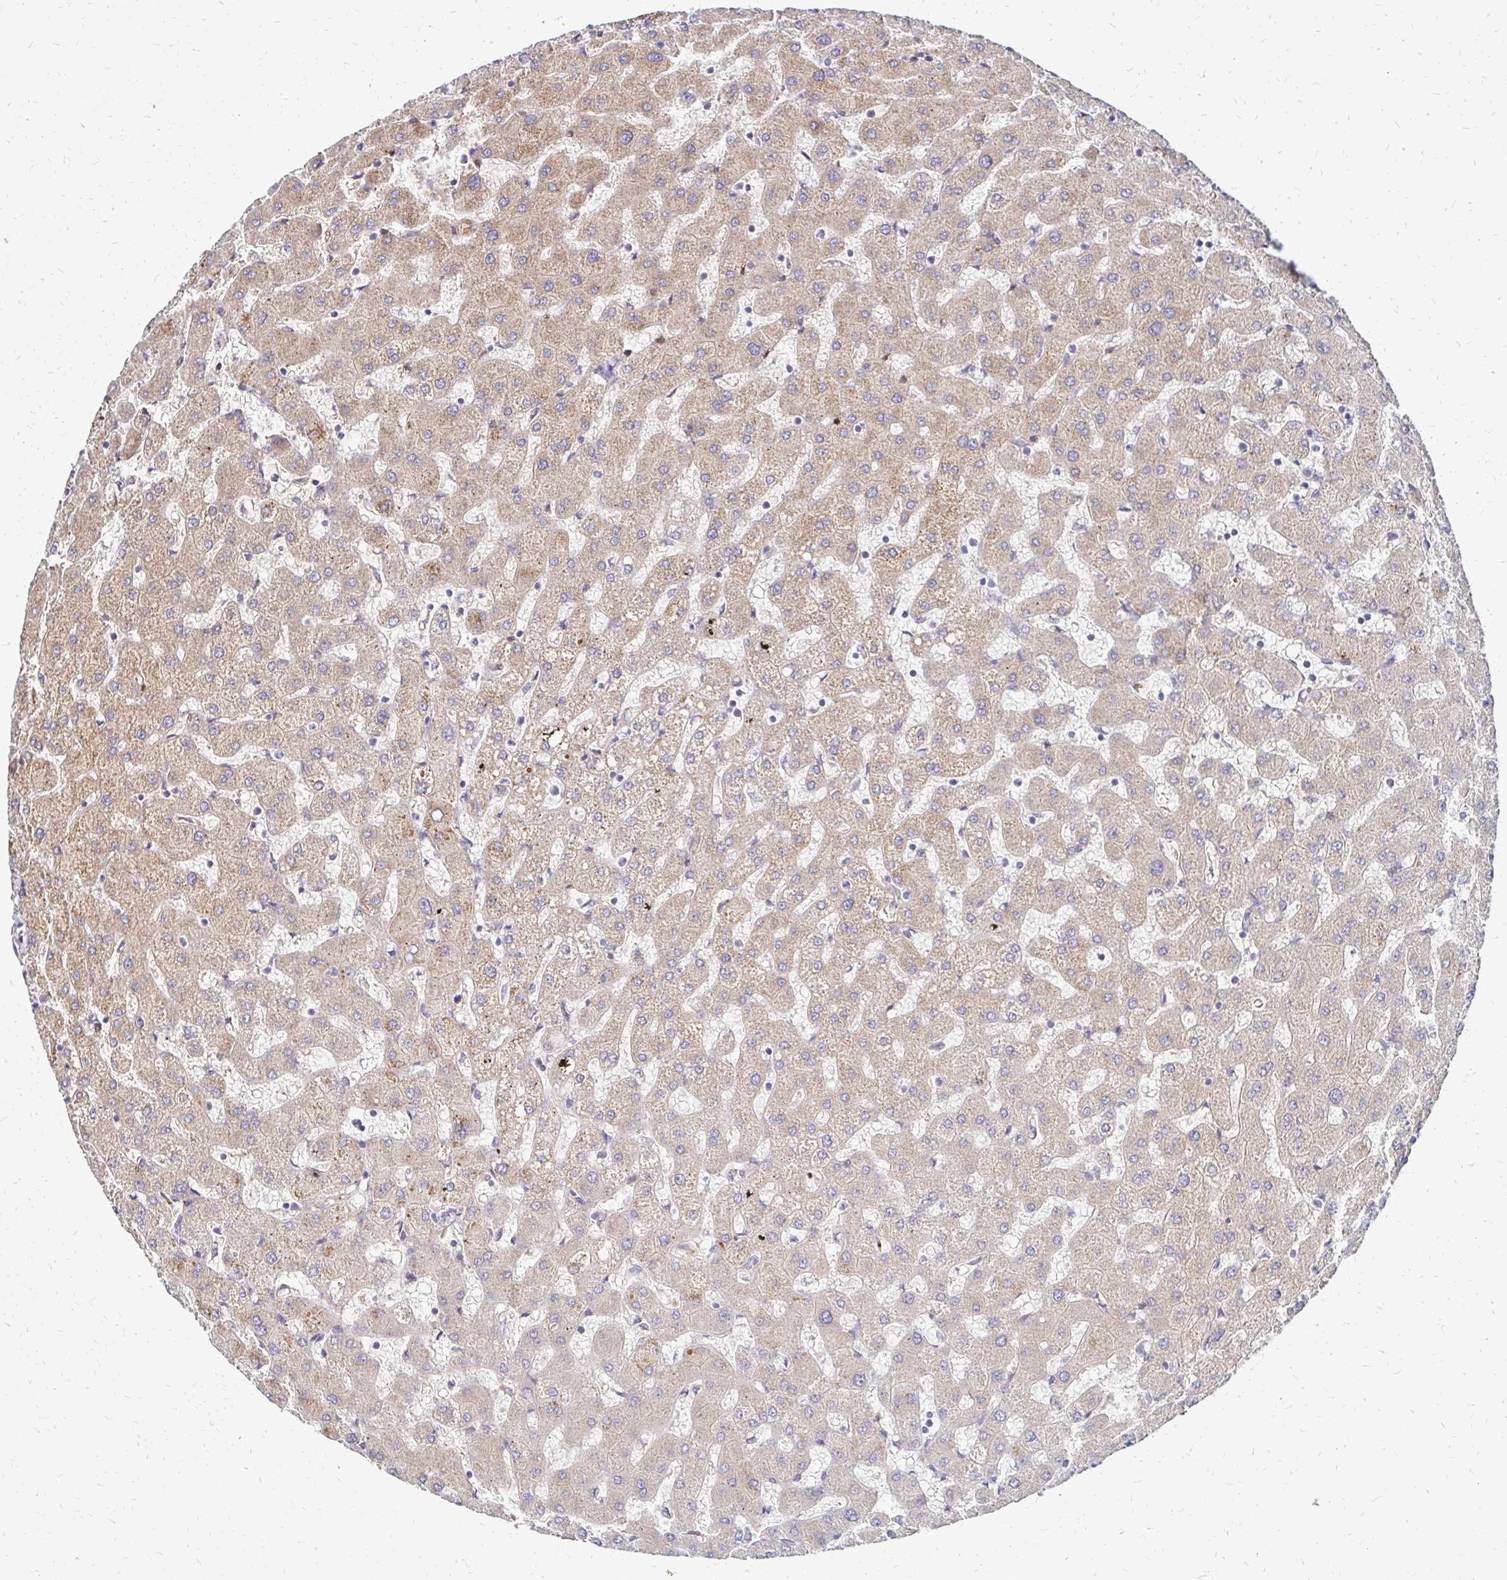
{"staining": {"intensity": "weak", "quantity": ">75%", "location": "cytoplasmic/membranous"}, "tissue": "liver", "cell_type": "Cholangiocytes", "image_type": "normal", "snomed": [{"axis": "morphology", "description": "Normal tissue, NOS"}, {"axis": "topography", "description": "Liver"}], "caption": "A brown stain labels weak cytoplasmic/membranous positivity of a protein in cholangiocytes of normal human liver. The staining was performed using DAB (3,3'-diaminobenzidine) to visualize the protein expression in brown, while the nuclei were stained in blue with hematoxylin (Magnification: 20x).", "gene": "IDUA", "patient": {"sex": "female", "age": 63}}